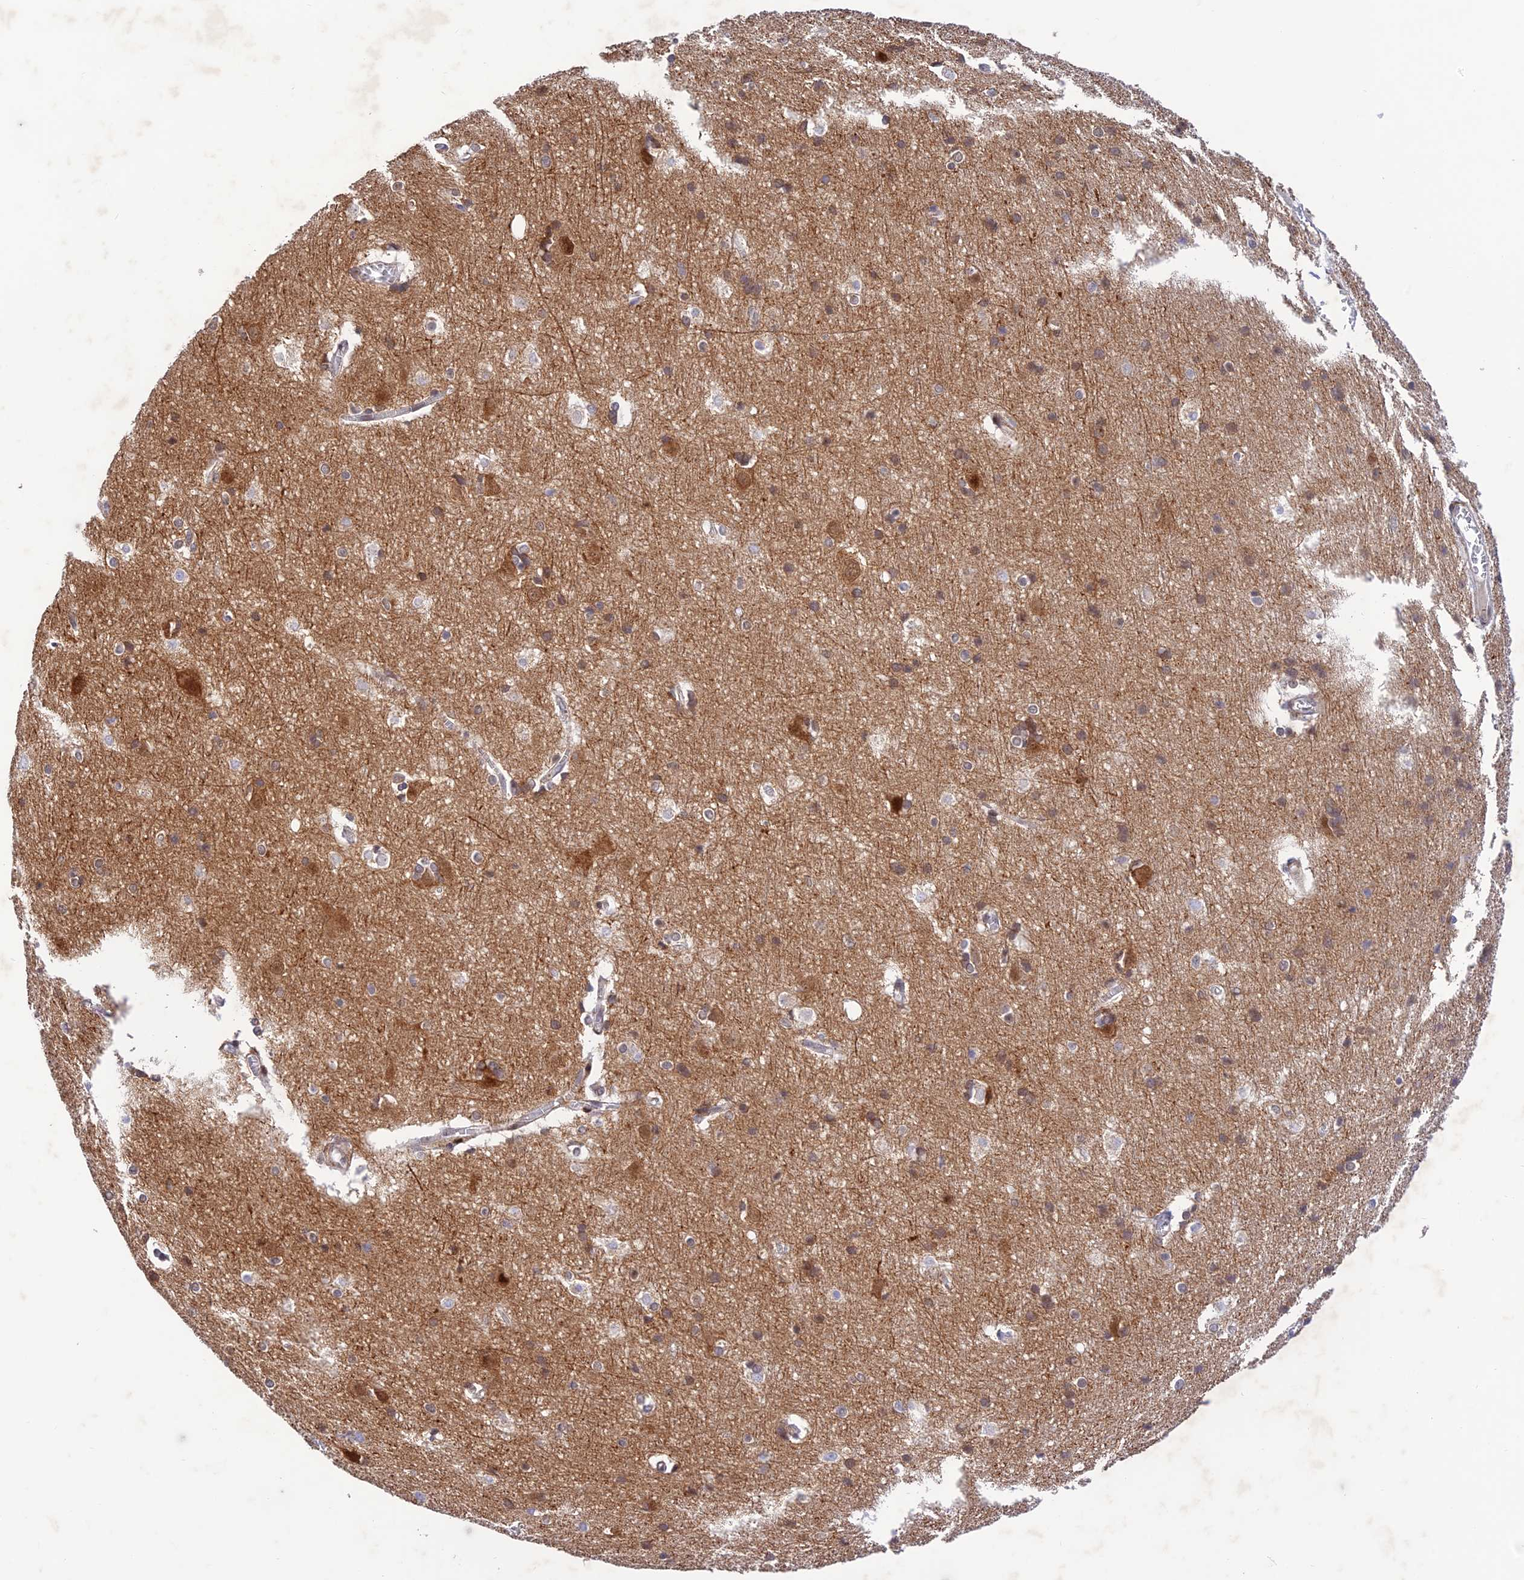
{"staining": {"intensity": "negative", "quantity": "none", "location": "none"}, "tissue": "cerebral cortex", "cell_type": "Endothelial cells", "image_type": "normal", "snomed": [{"axis": "morphology", "description": "Normal tissue, NOS"}, {"axis": "topography", "description": "Cerebral cortex"}], "caption": "Cerebral cortex stained for a protein using immunohistochemistry demonstrates no expression endothelial cells.", "gene": "WDR55", "patient": {"sex": "male", "age": 54}}